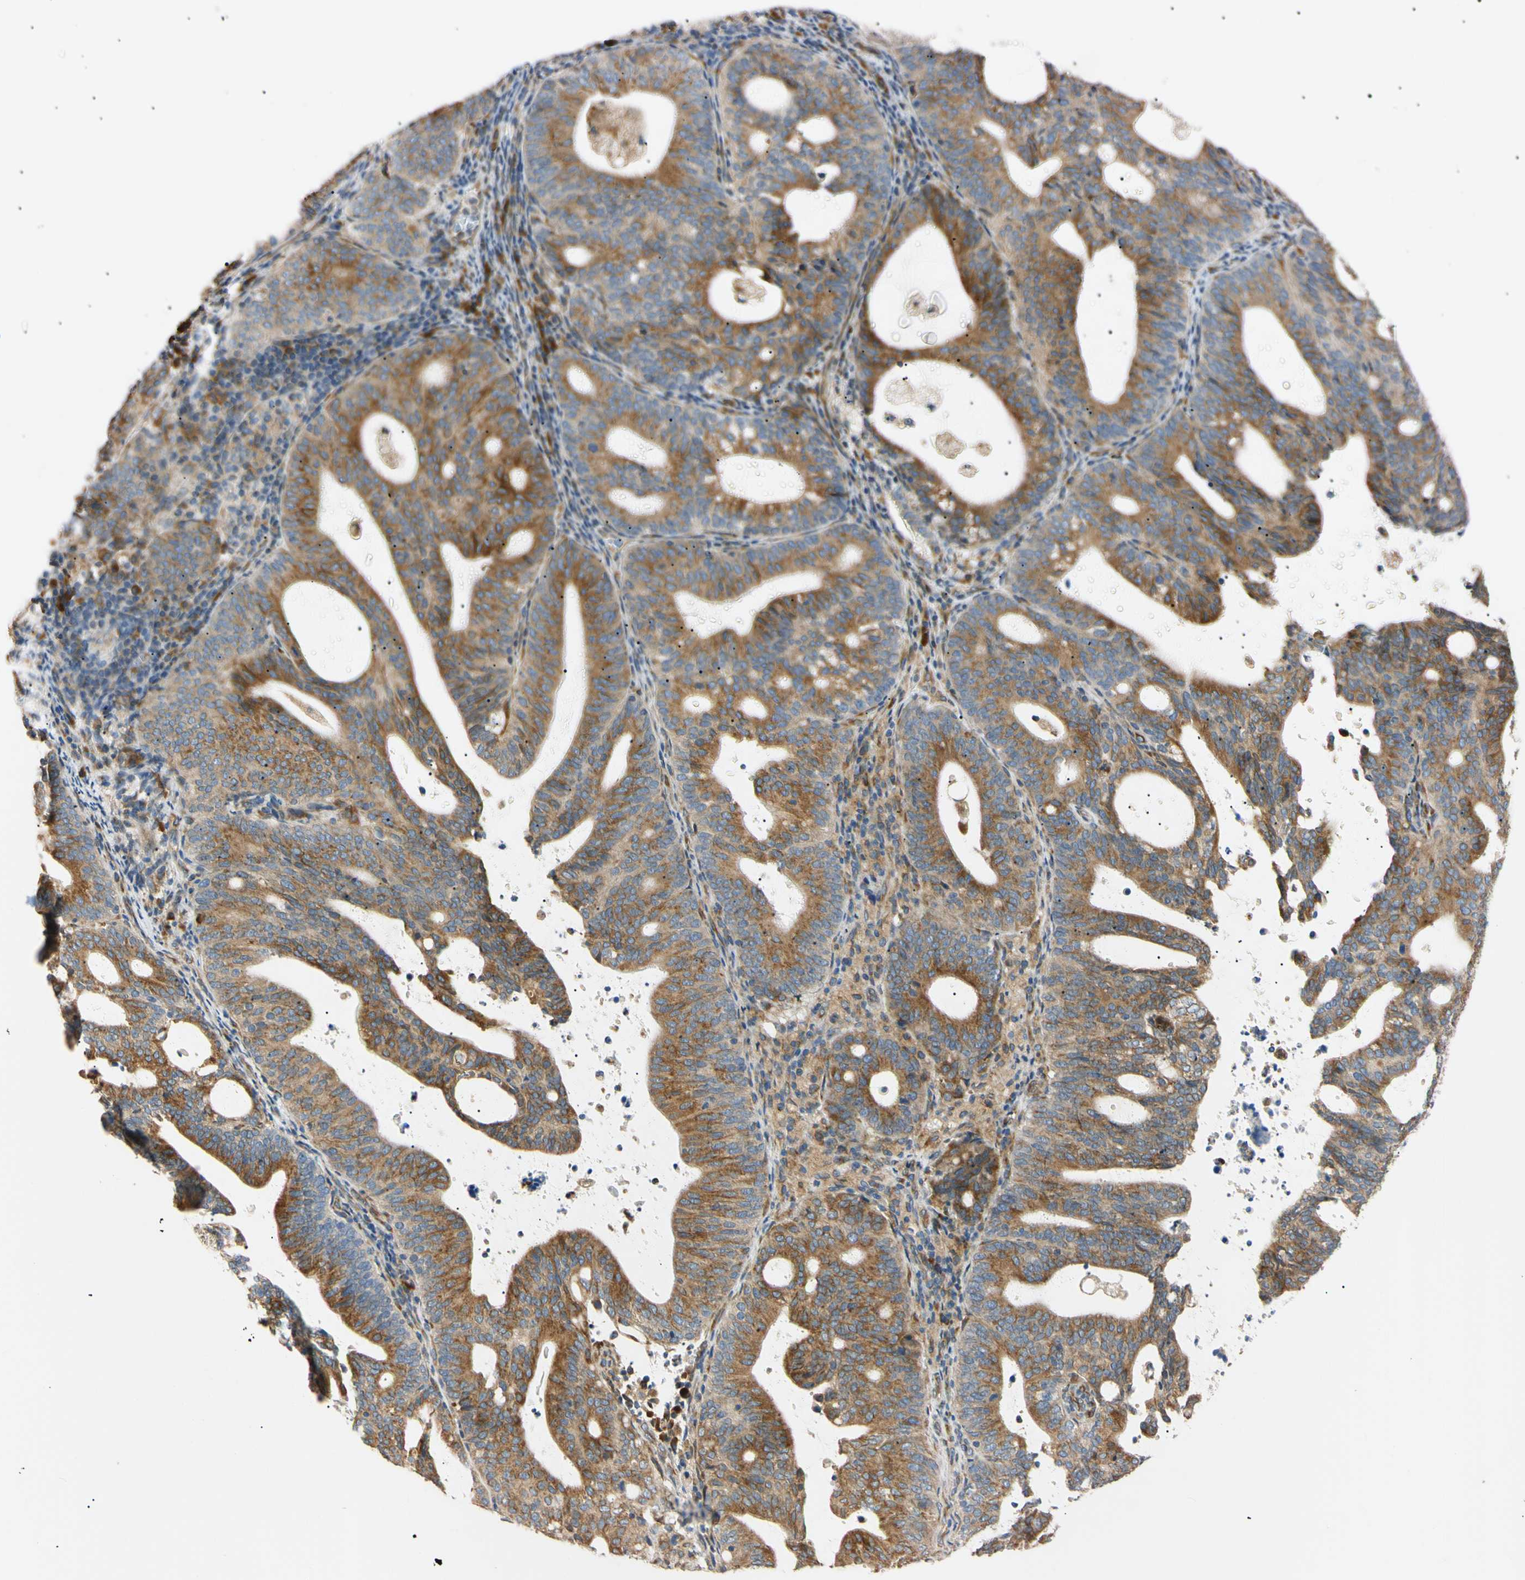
{"staining": {"intensity": "strong", "quantity": ">75%", "location": "cytoplasmic/membranous"}, "tissue": "endometrial cancer", "cell_type": "Tumor cells", "image_type": "cancer", "snomed": [{"axis": "morphology", "description": "Adenocarcinoma, NOS"}, {"axis": "topography", "description": "Uterus"}], "caption": "Protein expression analysis of human endometrial cancer (adenocarcinoma) reveals strong cytoplasmic/membranous expression in about >75% of tumor cells. (IHC, brightfield microscopy, high magnification).", "gene": "IER3IP1", "patient": {"sex": "female", "age": 83}}